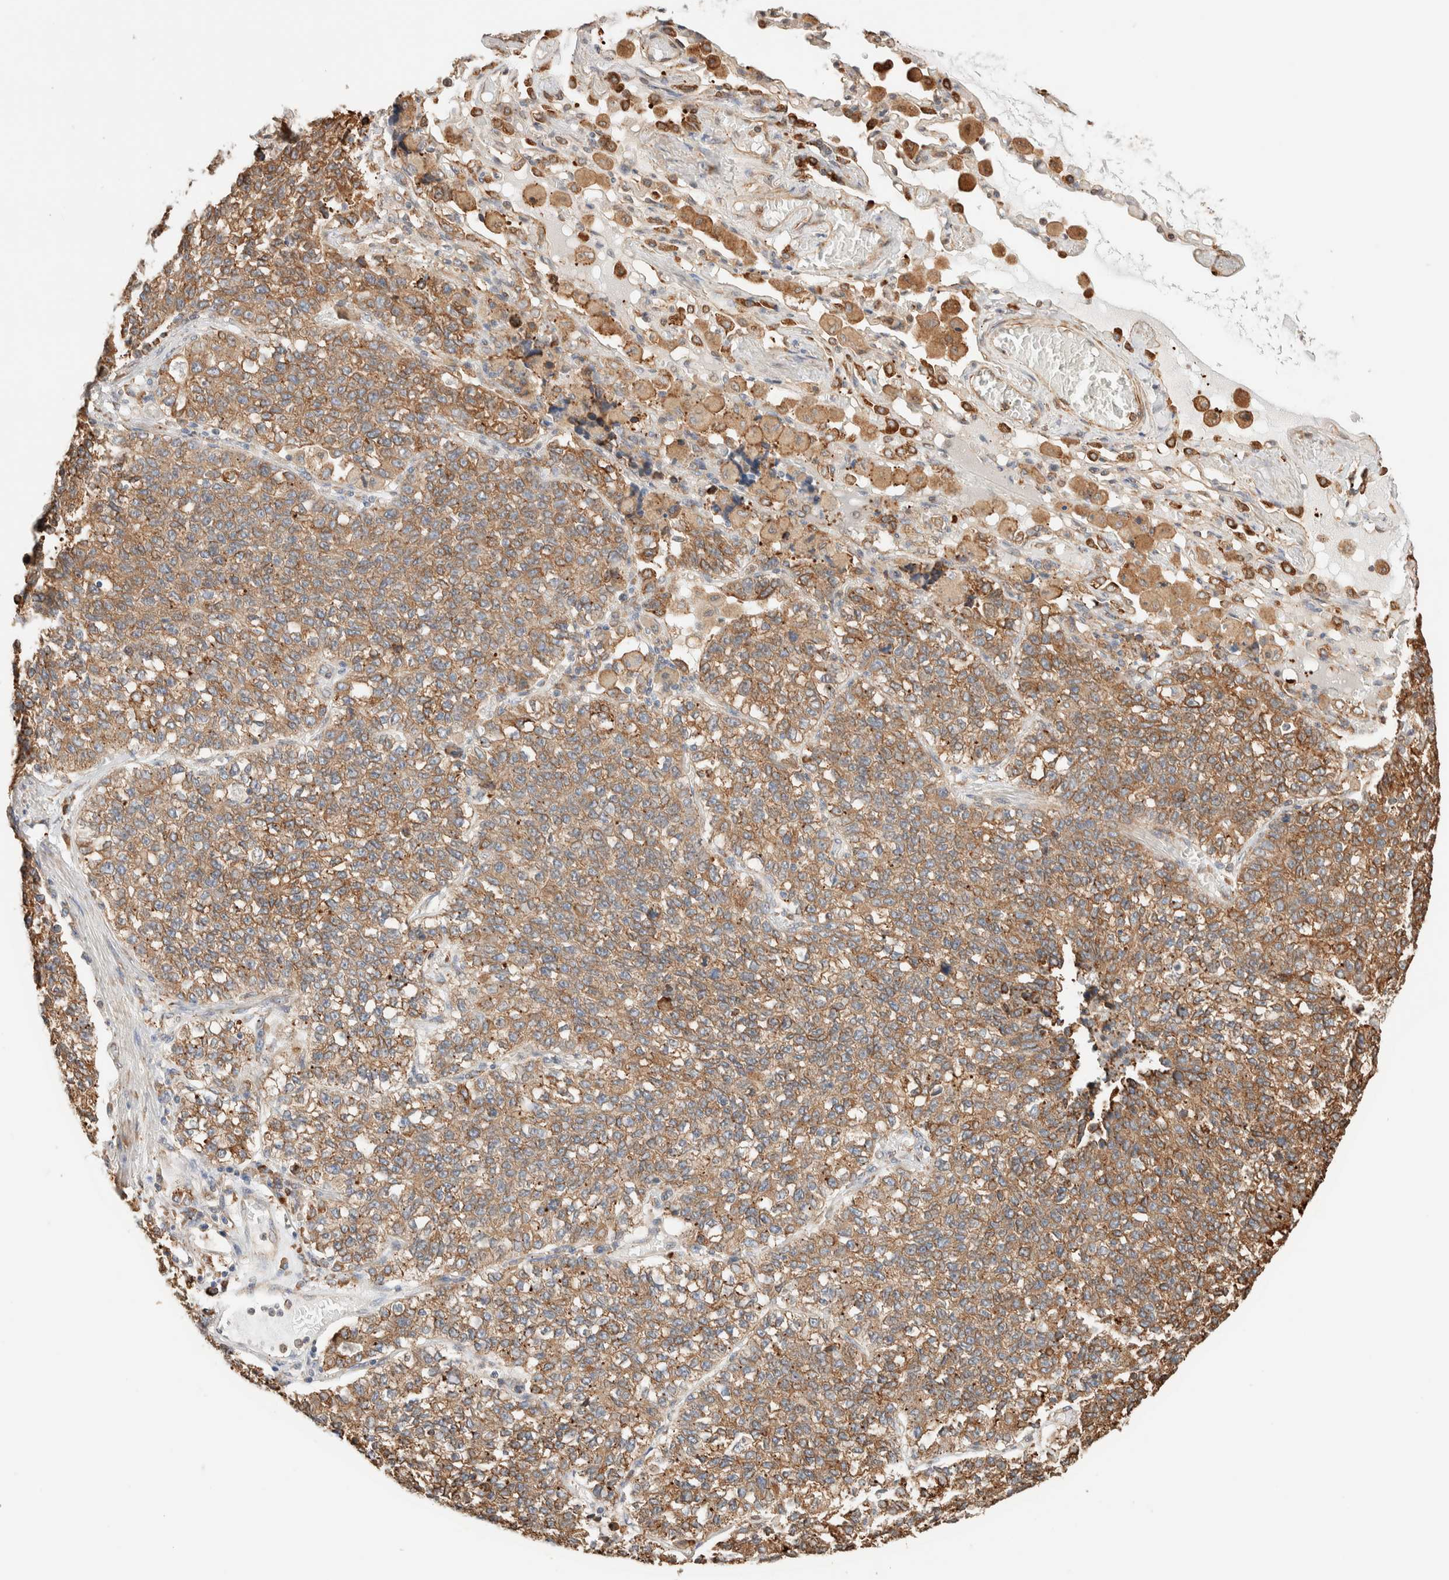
{"staining": {"intensity": "moderate", "quantity": ">75%", "location": "cytoplasmic/membranous"}, "tissue": "lung cancer", "cell_type": "Tumor cells", "image_type": "cancer", "snomed": [{"axis": "morphology", "description": "Adenocarcinoma, NOS"}, {"axis": "topography", "description": "Lung"}], "caption": "High-power microscopy captured an immunohistochemistry (IHC) micrograph of lung cancer, revealing moderate cytoplasmic/membranous staining in about >75% of tumor cells. Nuclei are stained in blue.", "gene": "INTS1", "patient": {"sex": "male", "age": 49}}